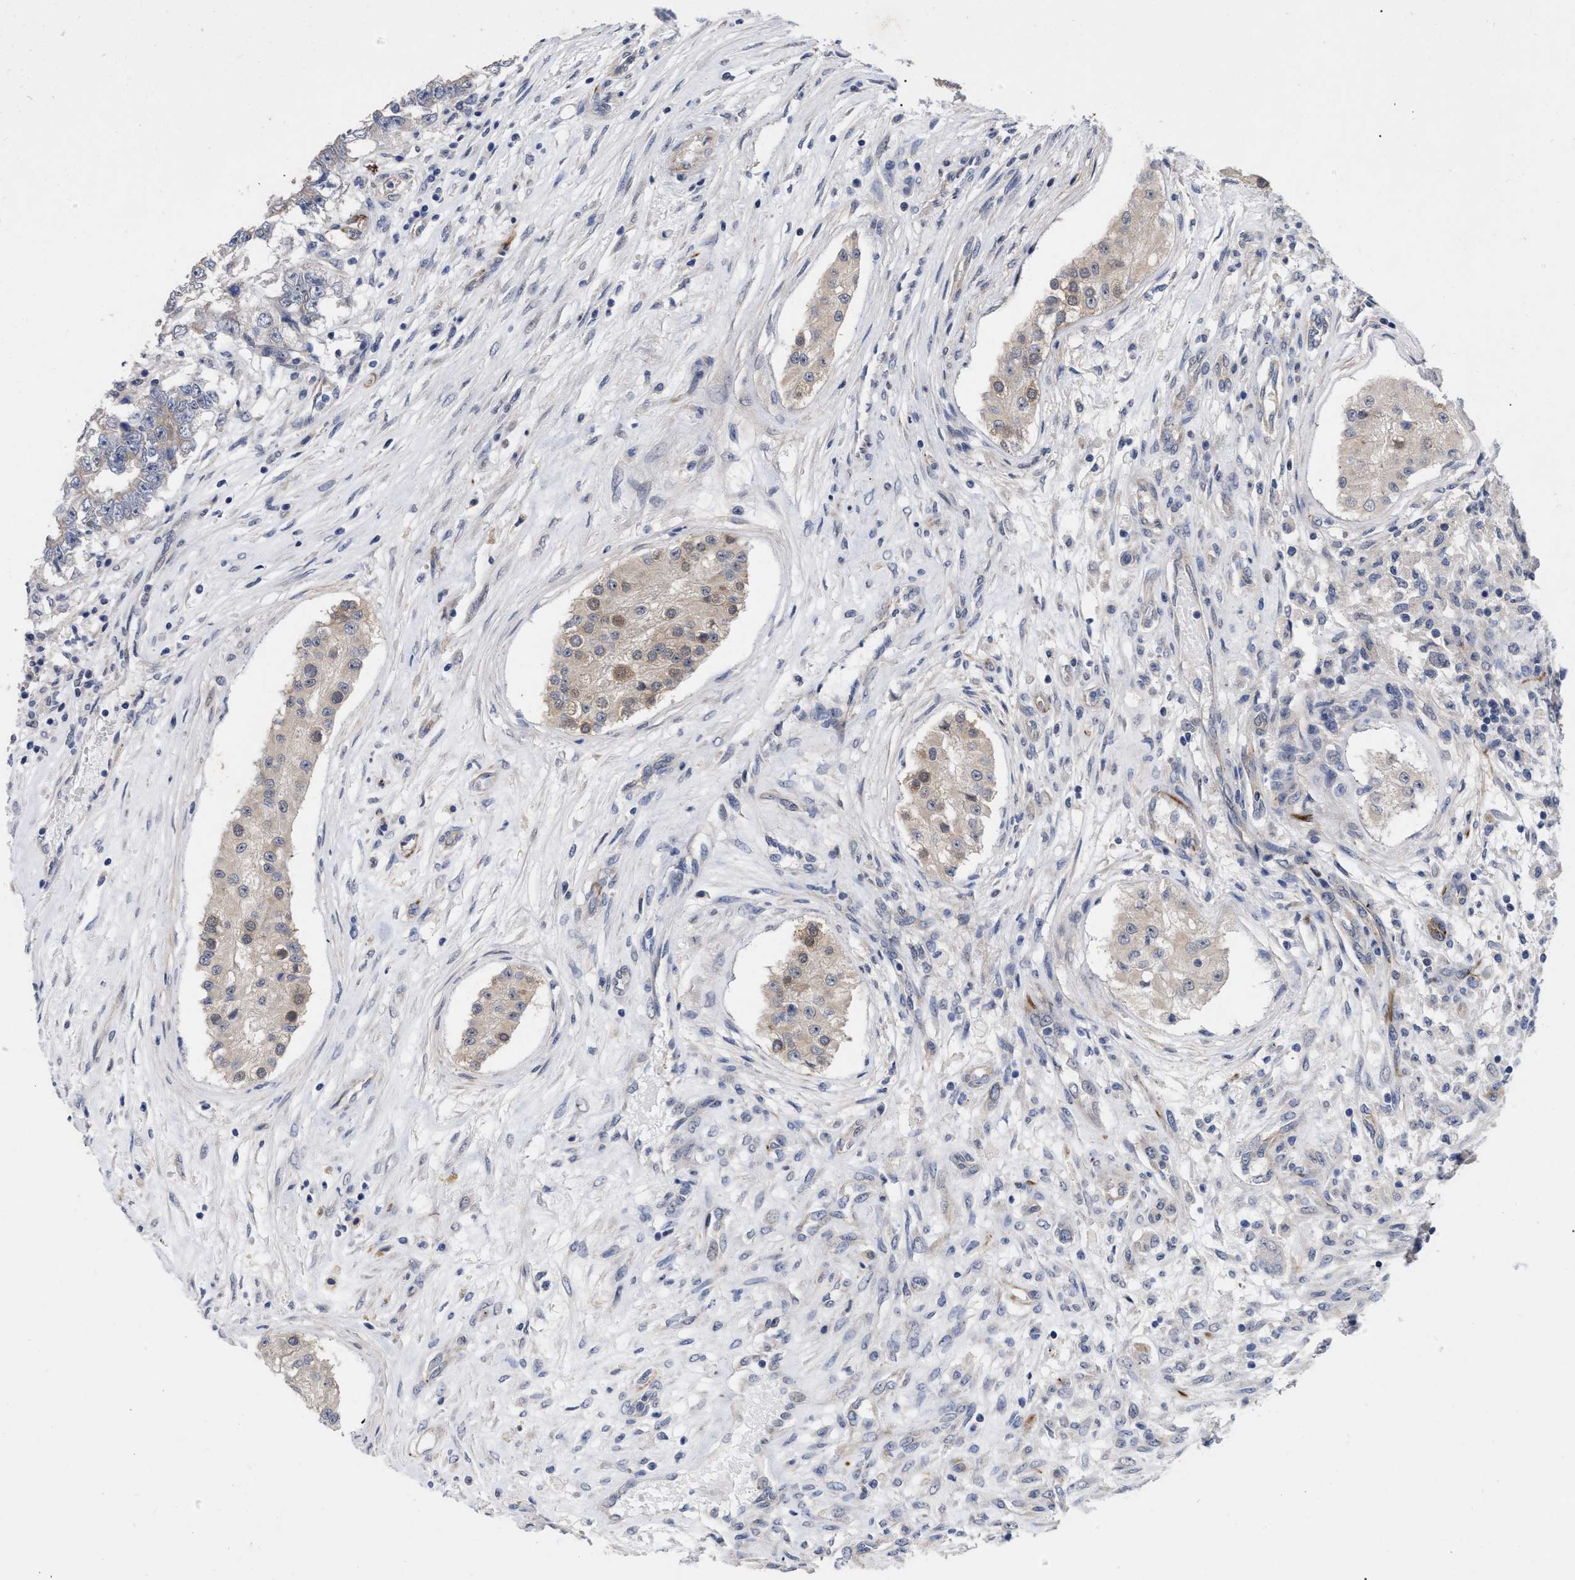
{"staining": {"intensity": "weak", "quantity": "25%-75%", "location": "cytoplasmic/membranous,nuclear"}, "tissue": "testis cancer", "cell_type": "Tumor cells", "image_type": "cancer", "snomed": [{"axis": "morphology", "description": "Carcinoma, Embryonal, NOS"}, {"axis": "topography", "description": "Testis"}], "caption": "Immunohistochemistry (IHC) (DAB) staining of human testis cancer demonstrates weak cytoplasmic/membranous and nuclear protein expression in approximately 25%-75% of tumor cells.", "gene": "CCN5", "patient": {"sex": "male", "age": 25}}